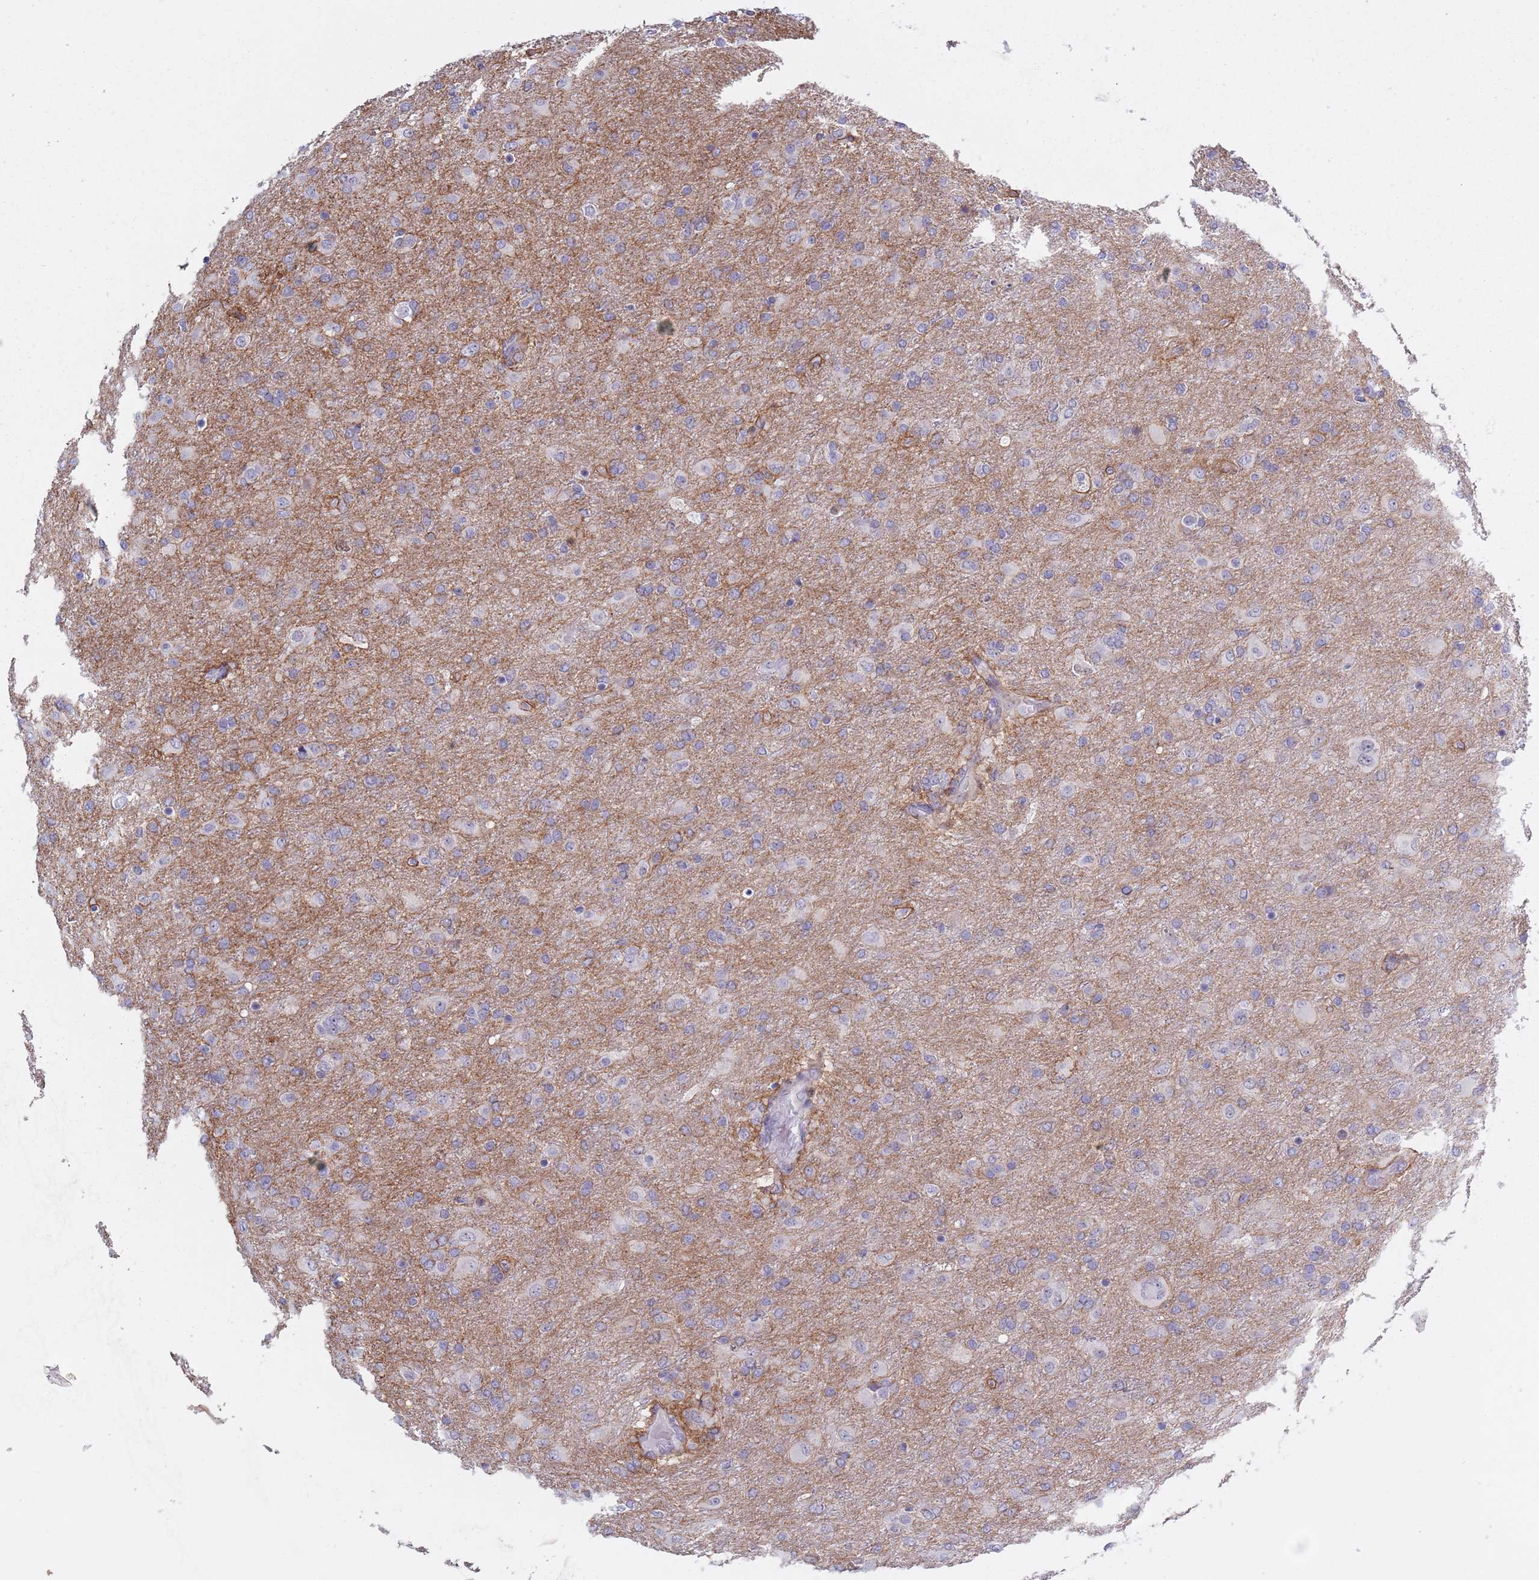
{"staining": {"intensity": "negative", "quantity": "none", "location": "none"}, "tissue": "glioma", "cell_type": "Tumor cells", "image_type": "cancer", "snomed": [{"axis": "morphology", "description": "Glioma, malignant, Low grade"}, {"axis": "topography", "description": "Brain"}], "caption": "High magnification brightfield microscopy of glioma stained with DAB (brown) and counterstained with hematoxylin (blue): tumor cells show no significant staining.", "gene": "ZKSCAN2", "patient": {"sex": "male", "age": 65}}